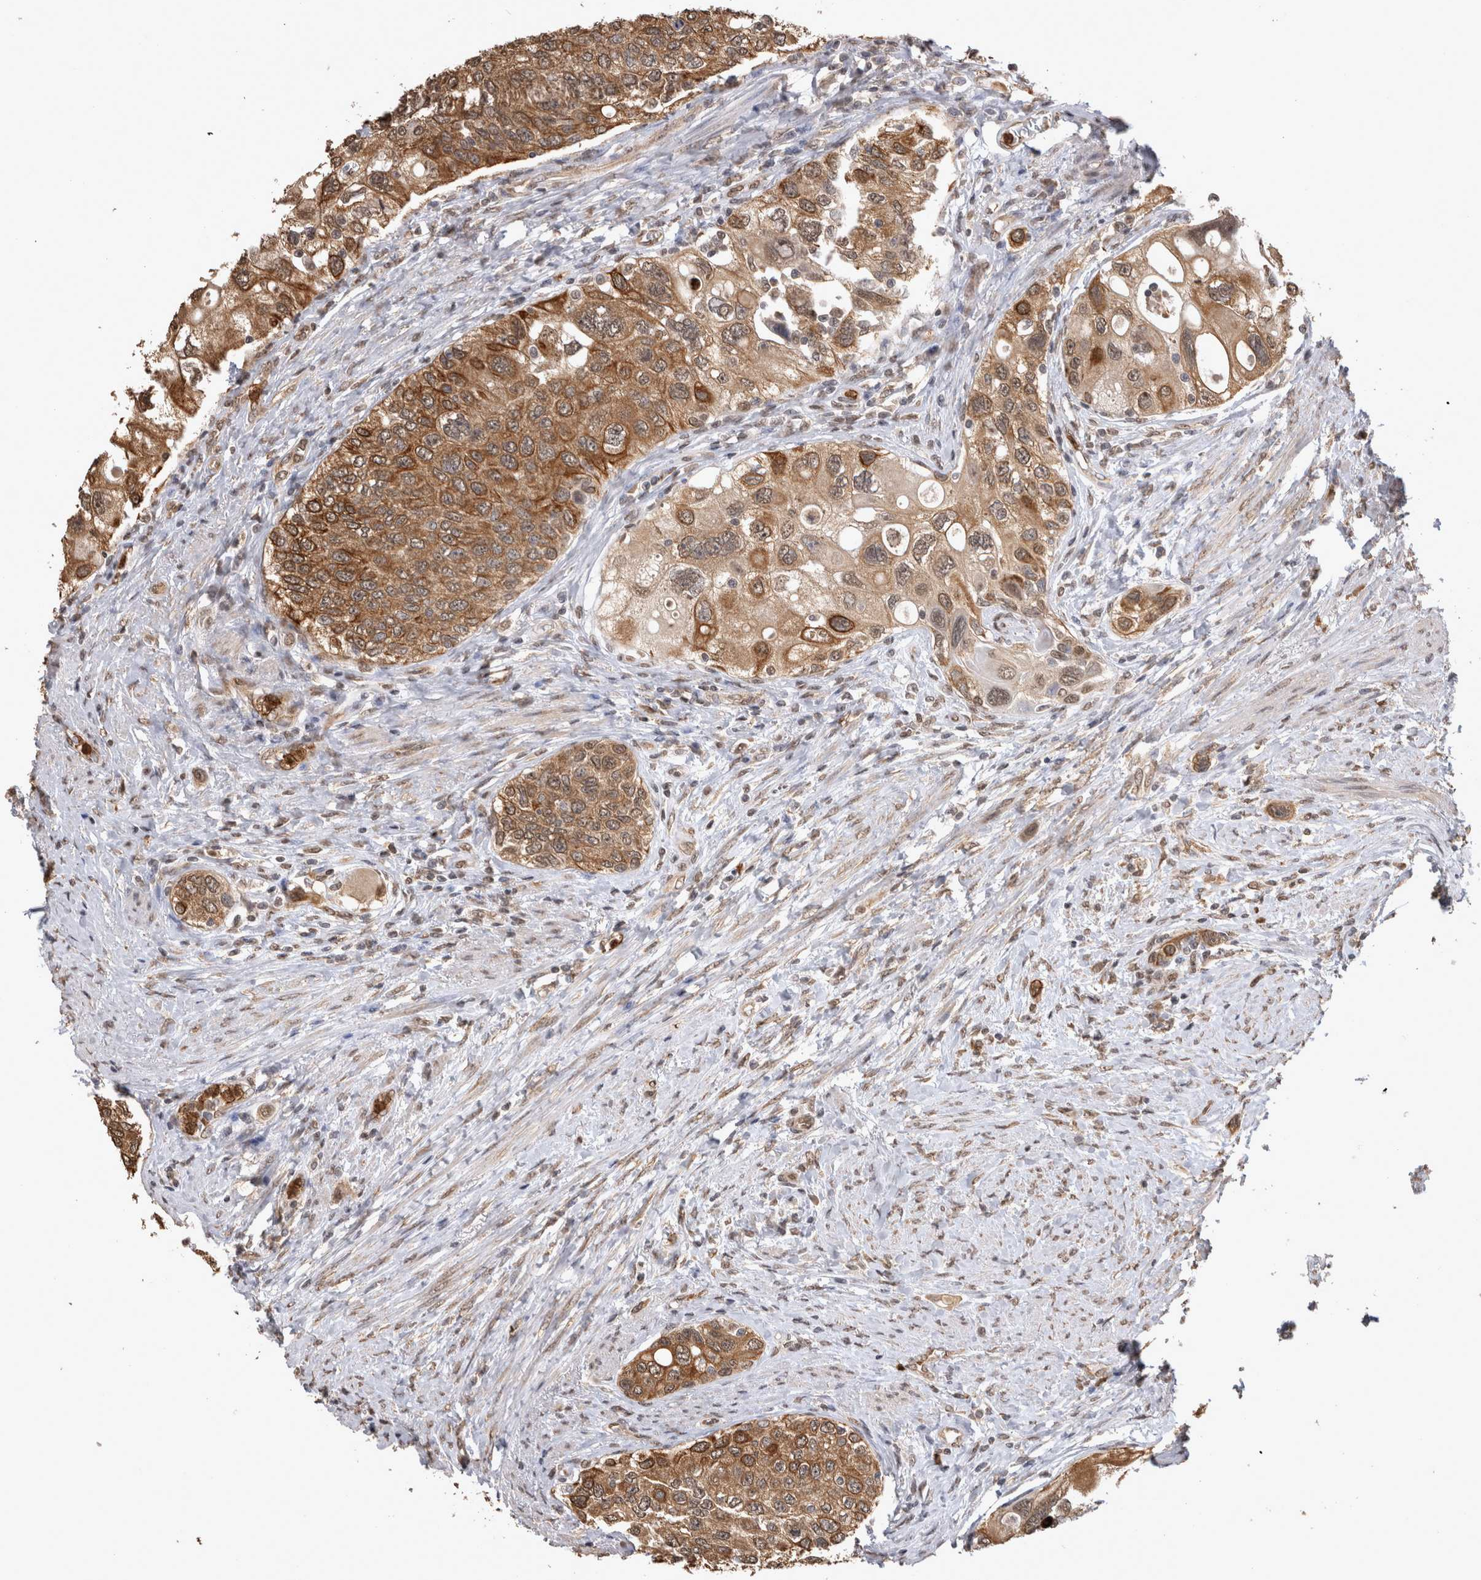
{"staining": {"intensity": "moderate", "quantity": ">75%", "location": "cytoplasmic/membranous"}, "tissue": "urothelial cancer", "cell_type": "Tumor cells", "image_type": "cancer", "snomed": [{"axis": "morphology", "description": "Urothelial carcinoma, High grade"}, {"axis": "topography", "description": "Urinary bladder"}], "caption": "This micrograph reveals immunohistochemistry (IHC) staining of urothelial cancer, with medium moderate cytoplasmic/membranous expression in approximately >75% of tumor cells.", "gene": "PAK4", "patient": {"sex": "female", "age": 56}}